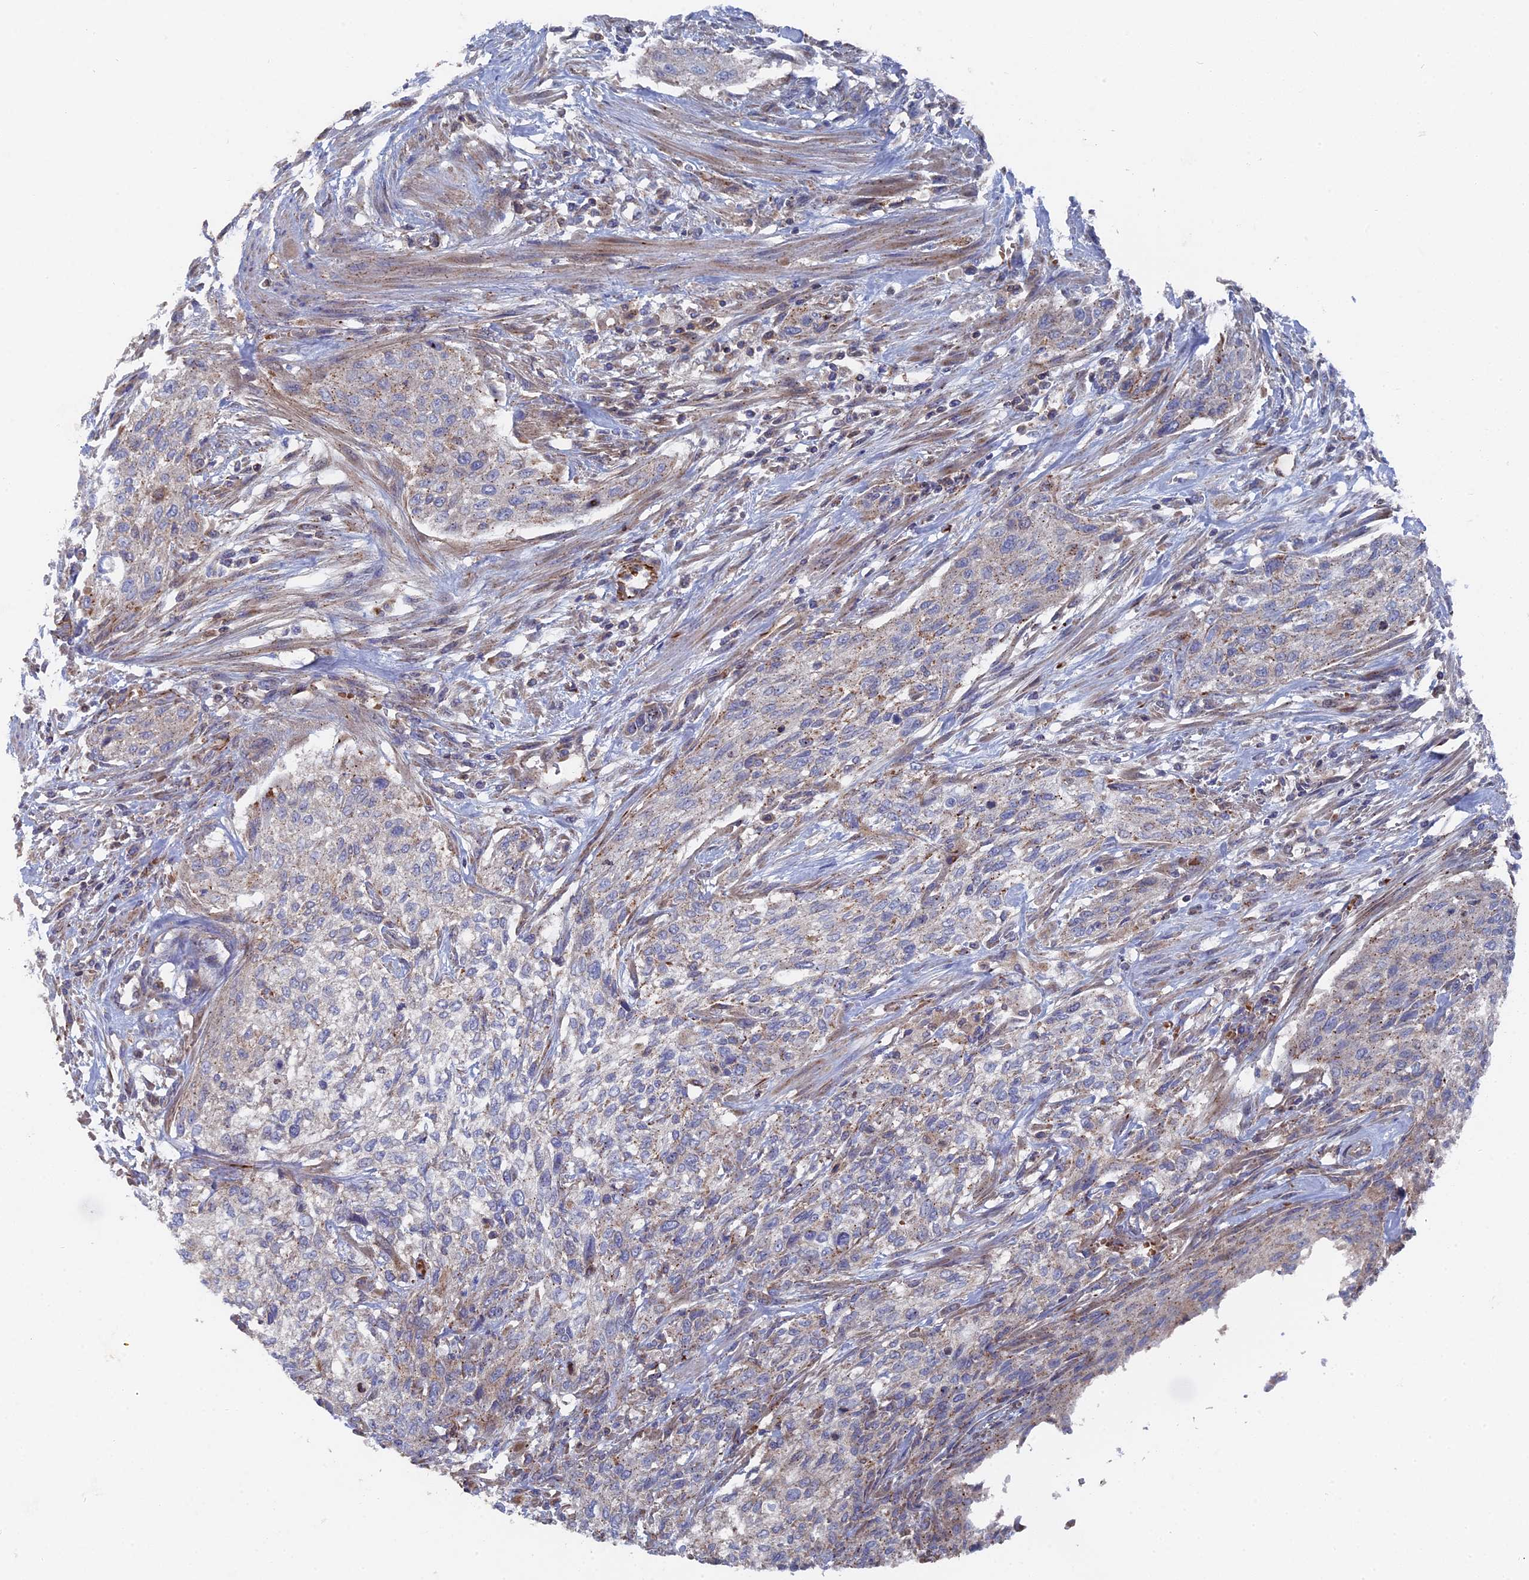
{"staining": {"intensity": "weak", "quantity": "<25%", "location": "cytoplasmic/membranous"}, "tissue": "urothelial cancer", "cell_type": "Tumor cells", "image_type": "cancer", "snomed": [{"axis": "morphology", "description": "Urothelial carcinoma, High grade"}, {"axis": "topography", "description": "Urinary bladder"}], "caption": "Protein analysis of urothelial carcinoma (high-grade) demonstrates no significant staining in tumor cells.", "gene": "SMG9", "patient": {"sex": "male", "age": 35}}